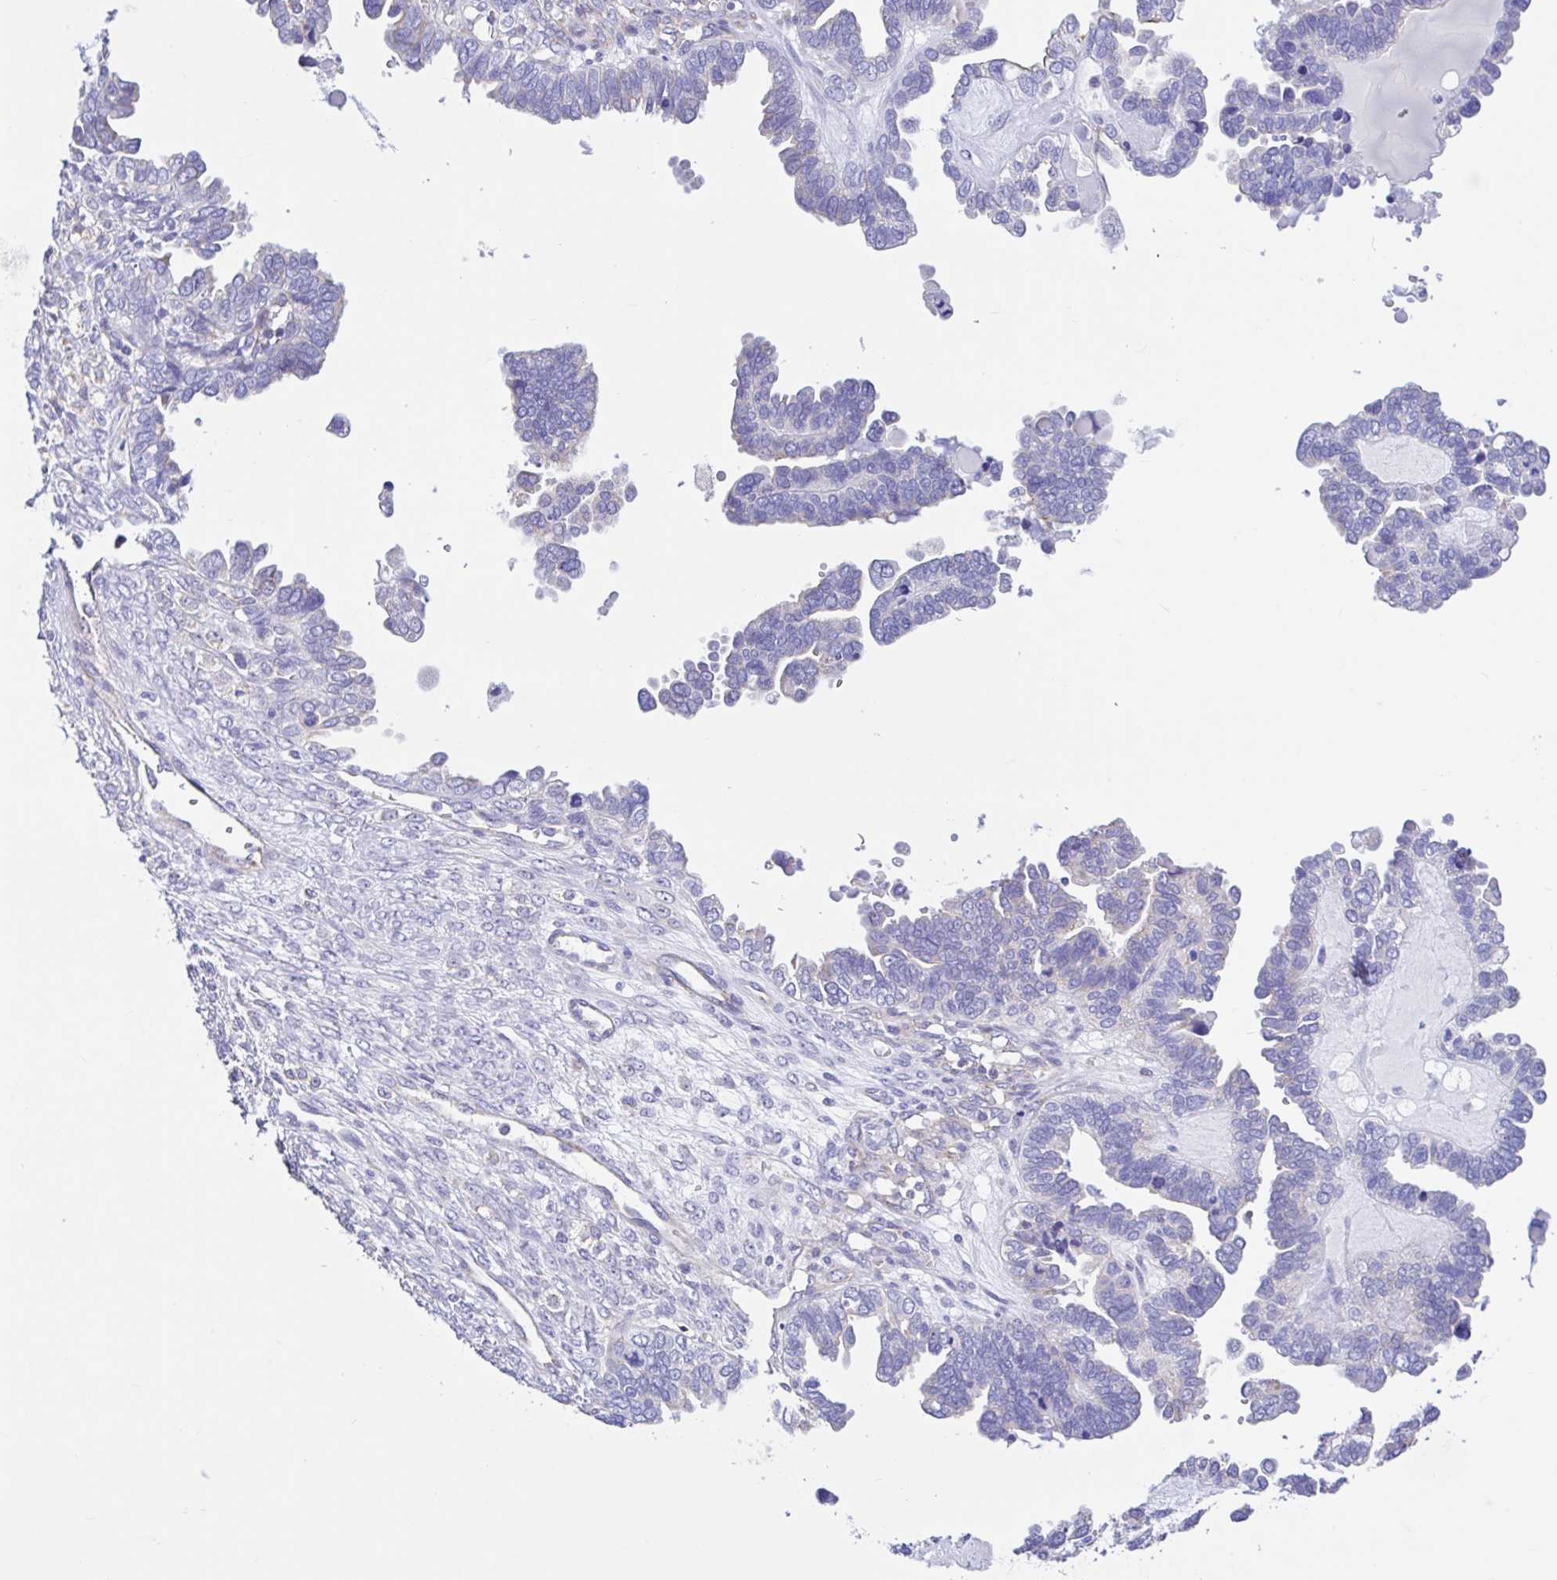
{"staining": {"intensity": "negative", "quantity": "none", "location": "none"}, "tissue": "ovarian cancer", "cell_type": "Tumor cells", "image_type": "cancer", "snomed": [{"axis": "morphology", "description": "Cystadenocarcinoma, serous, NOS"}, {"axis": "topography", "description": "Ovary"}], "caption": "Immunohistochemical staining of human serous cystadenocarcinoma (ovarian) shows no significant expression in tumor cells.", "gene": "NDUFS2", "patient": {"sex": "female", "age": 51}}